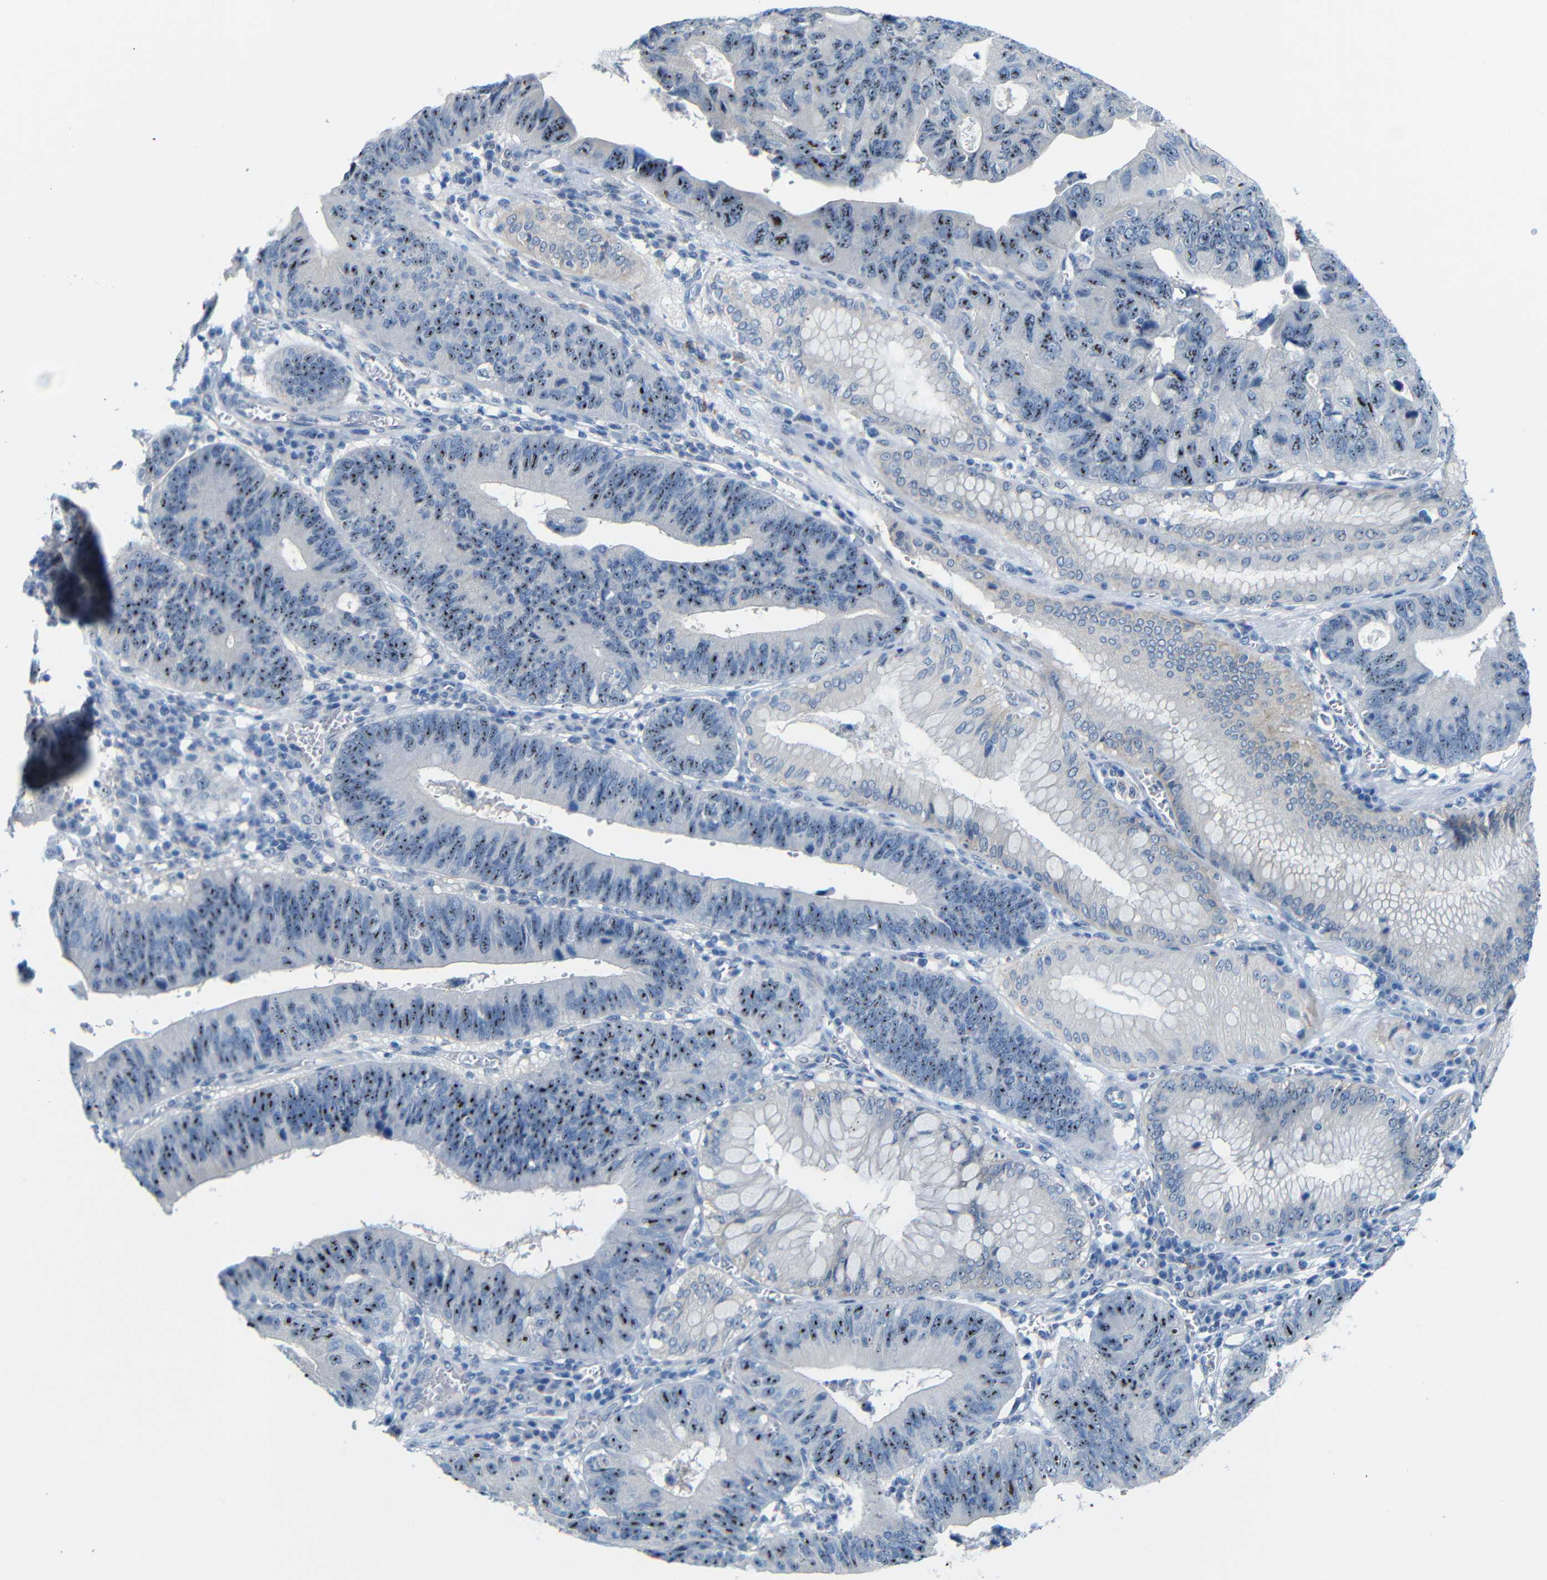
{"staining": {"intensity": "strong", "quantity": ">75%", "location": "nuclear"}, "tissue": "stomach cancer", "cell_type": "Tumor cells", "image_type": "cancer", "snomed": [{"axis": "morphology", "description": "Adenocarcinoma, NOS"}, {"axis": "topography", "description": "Stomach"}], "caption": "Human stomach cancer stained with a protein marker demonstrates strong staining in tumor cells.", "gene": "C1orf210", "patient": {"sex": "male", "age": 59}}